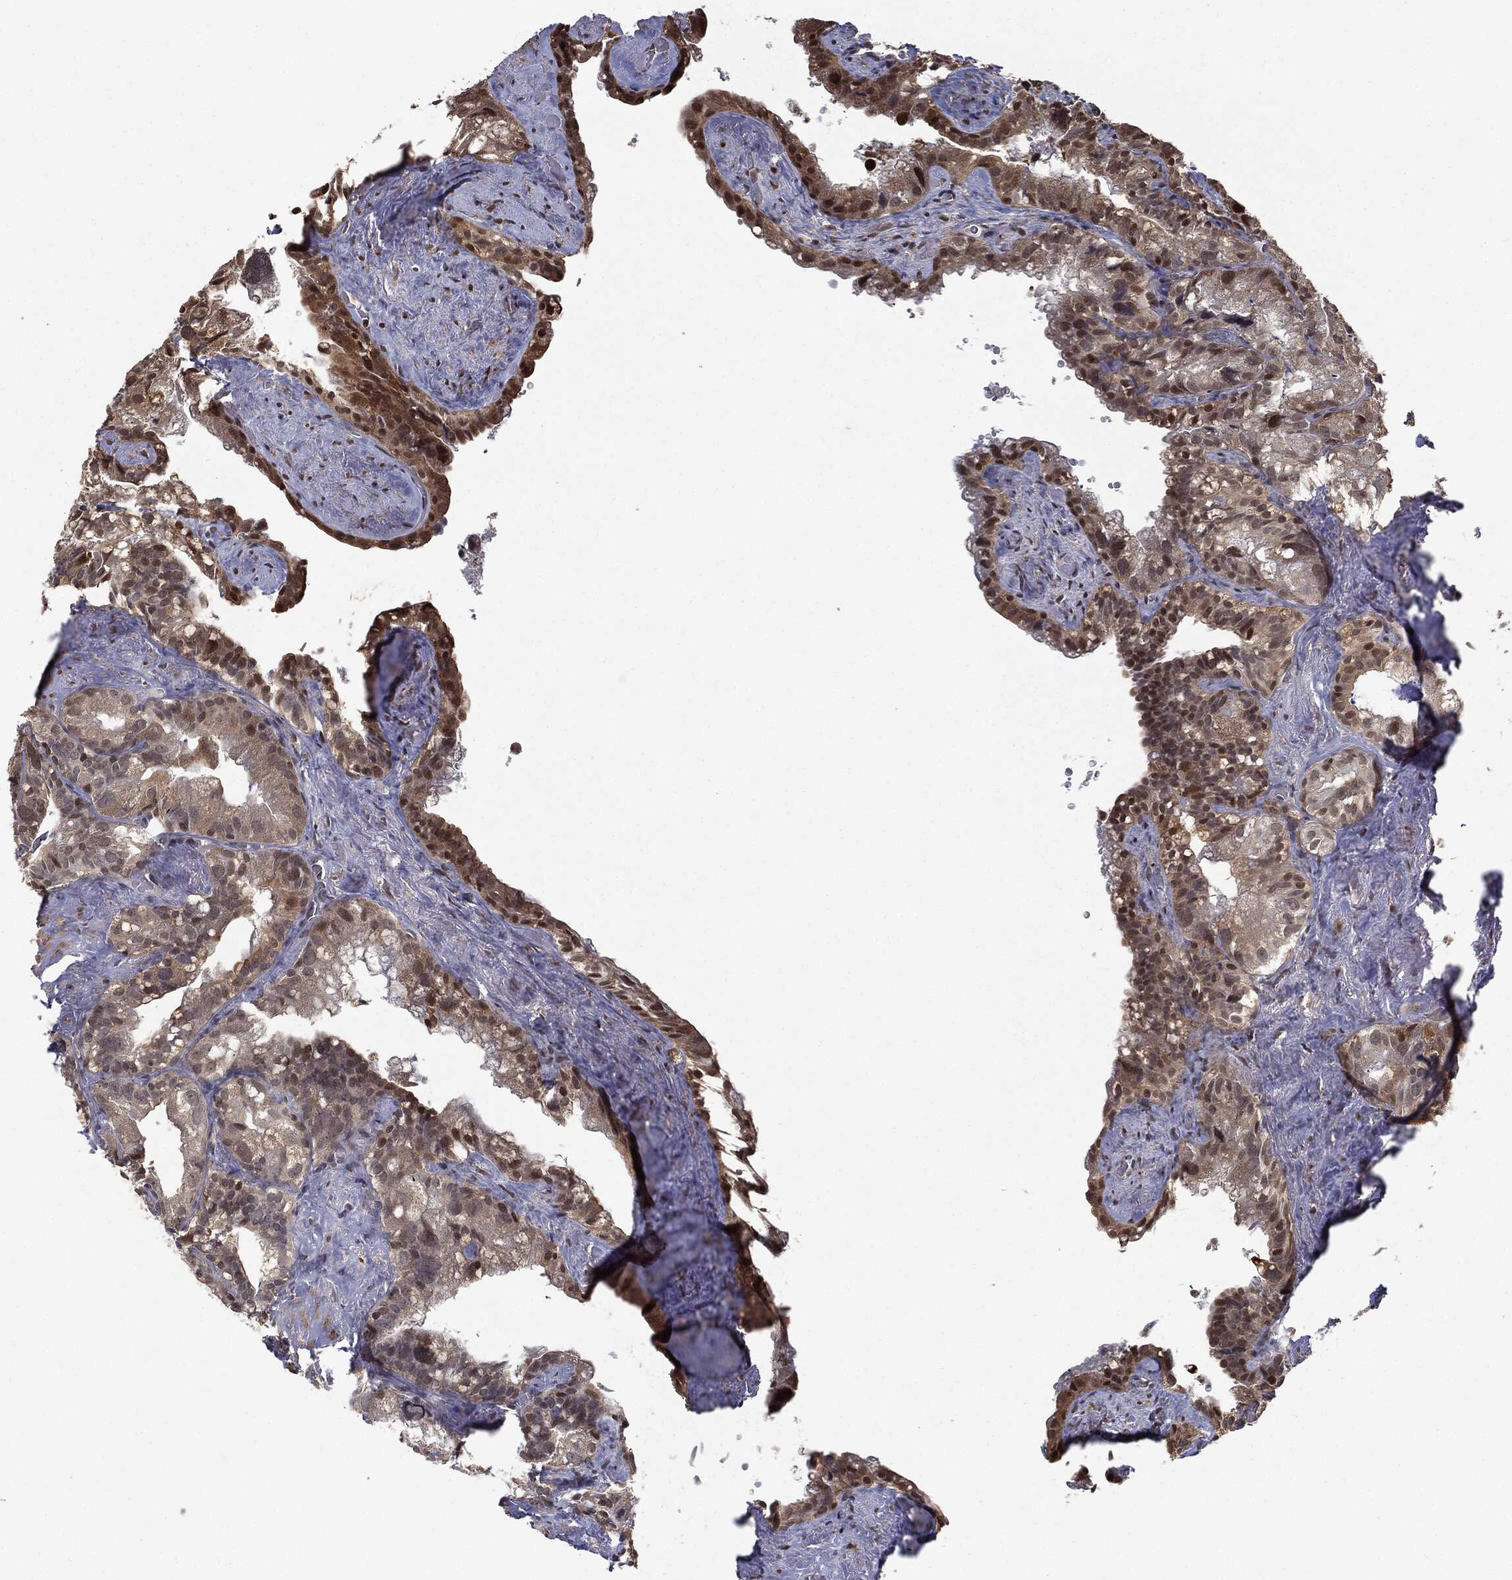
{"staining": {"intensity": "strong", "quantity": "25%-75%", "location": "cytoplasmic/membranous,nuclear"}, "tissue": "seminal vesicle", "cell_type": "Glandular cells", "image_type": "normal", "snomed": [{"axis": "morphology", "description": "Normal tissue, NOS"}, {"axis": "topography", "description": "Seminal veicle"}], "caption": "Immunohistochemistry (IHC) of unremarkable seminal vesicle reveals high levels of strong cytoplasmic/membranous,nuclear positivity in about 25%-75% of glandular cells.", "gene": "ZNHIT6", "patient": {"sex": "male", "age": 72}}